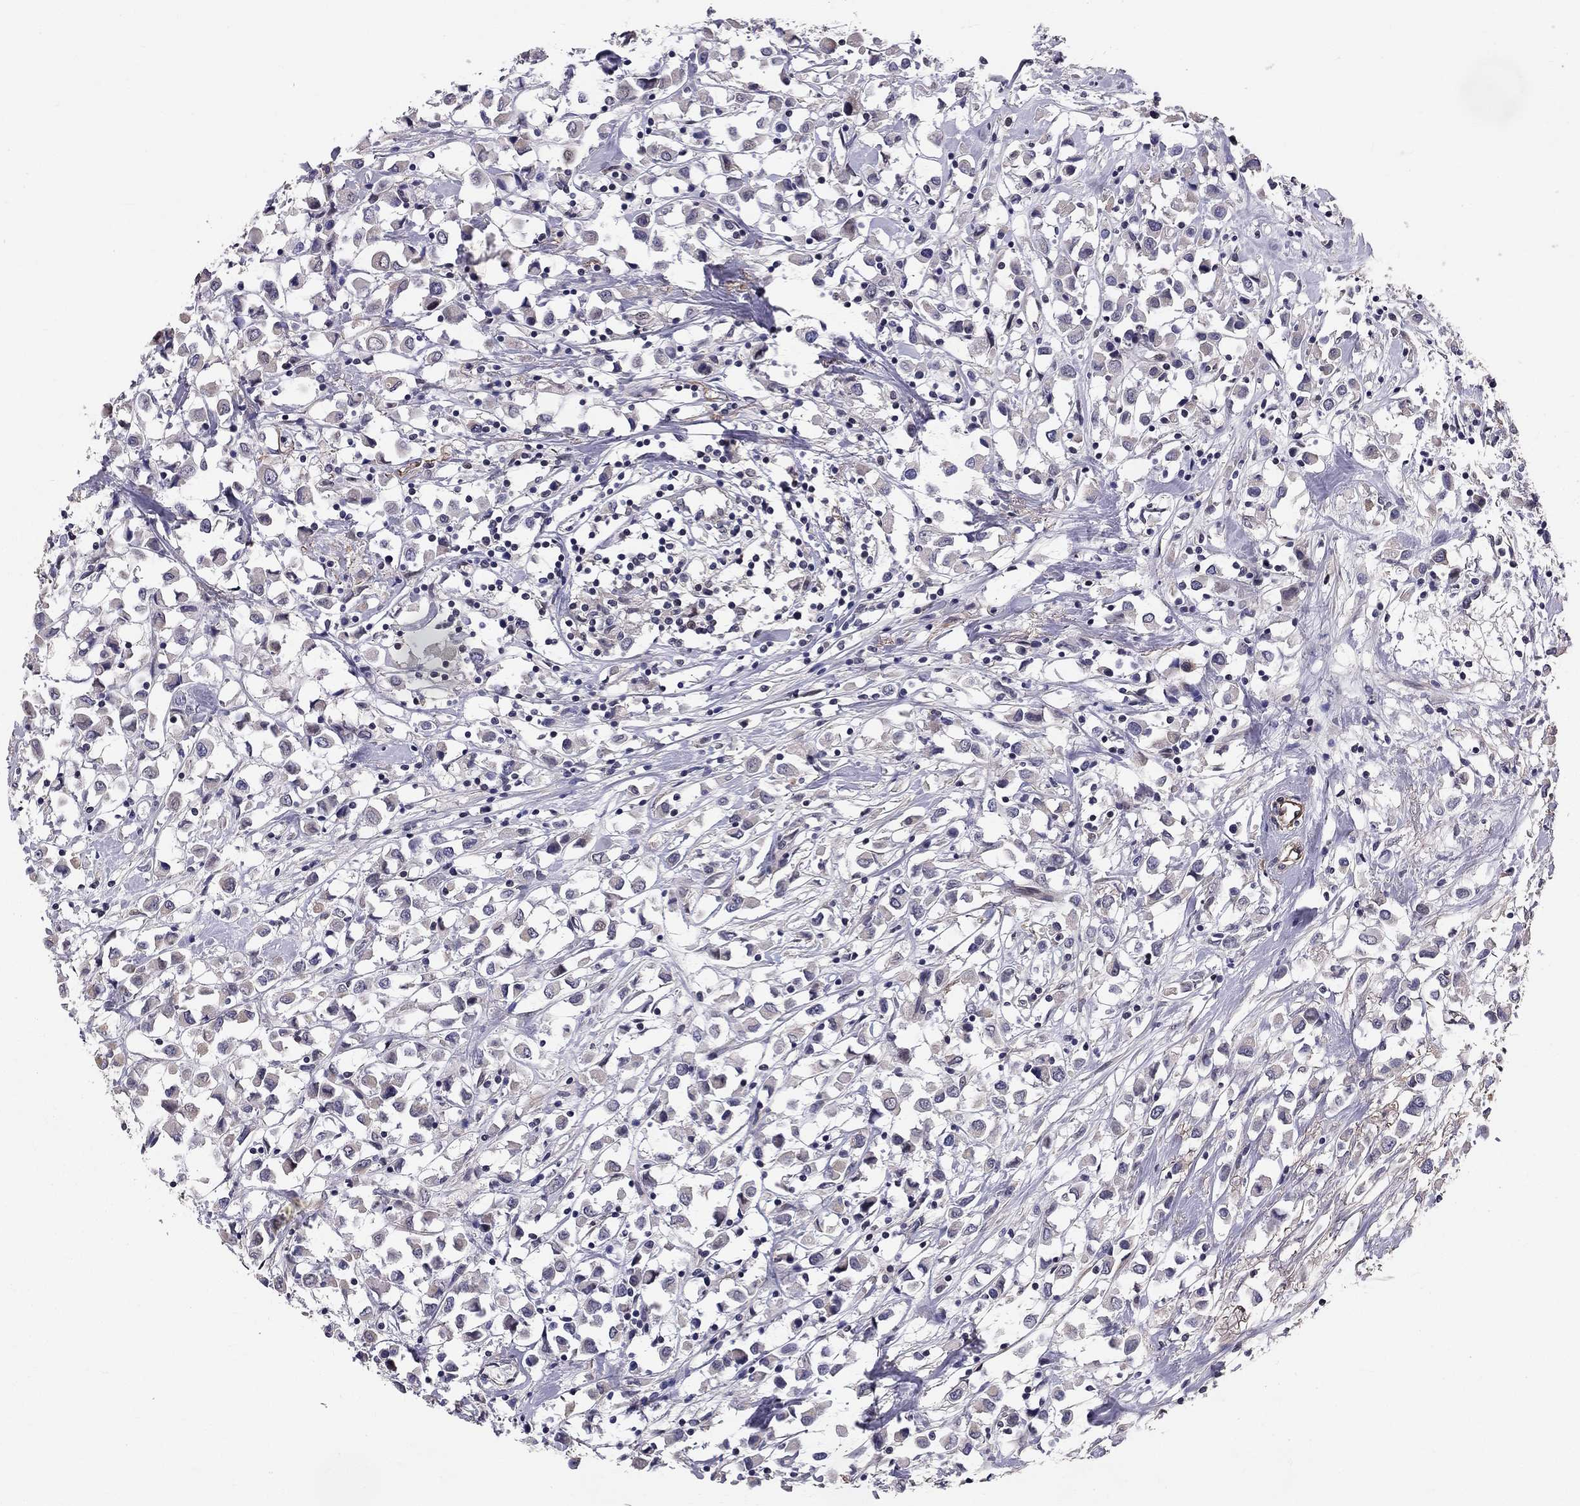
{"staining": {"intensity": "weak", "quantity": "<25%", "location": "cytoplasmic/membranous"}, "tissue": "breast cancer", "cell_type": "Tumor cells", "image_type": "cancer", "snomed": [{"axis": "morphology", "description": "Duct carcinoma"}, {"axis": "topography", "description": "Breast"}], "caption": "Tumor cells are negative for protein expression in human breast cancer (infiltrating ductal carcinoma). (Immunohistochemistry (ihc), brightfield microscopy, high magnification).", "gene": "GJB4", "patient": {"sex": "female", "age": 61}}